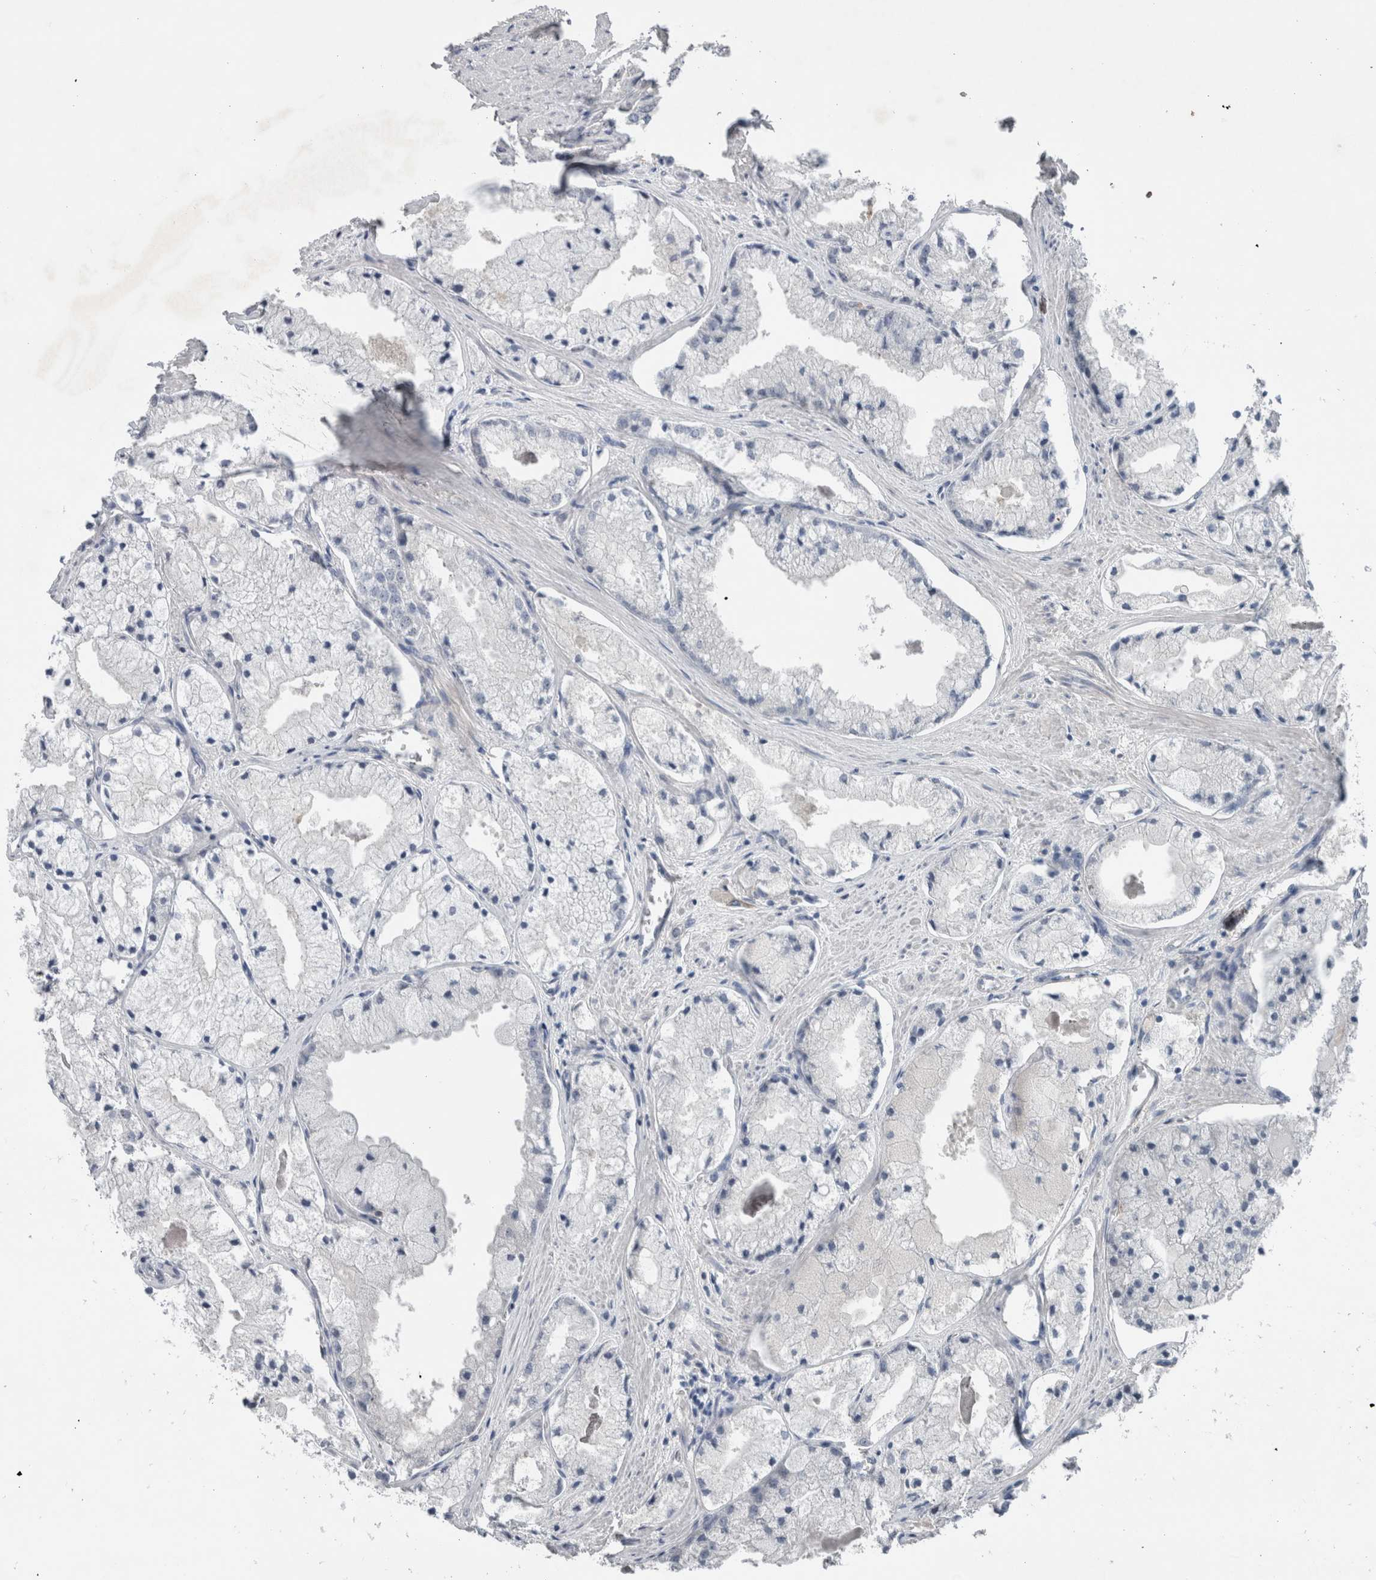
{"staining": {"intensity": "negative", "quantity": "none", "location": "none"}, "tissue": "prostate cancer", "cell_type": "Tumor cells", "image_type": "cancer", "snomed": [{"axis": "morphology", "description": "Adenocarcinoma, High grade"}, {"axis": "topography", "description": "Prostate"}], "caption": "Tumor cells show no significant expression in prostate high-grade adenocarcinoma. The staining is performed using DAB brown chromogen with nuclei counter-stained in using hematoxylin.", "gene": "CRNN", "patient": {"sex": "male", "age": 50}}